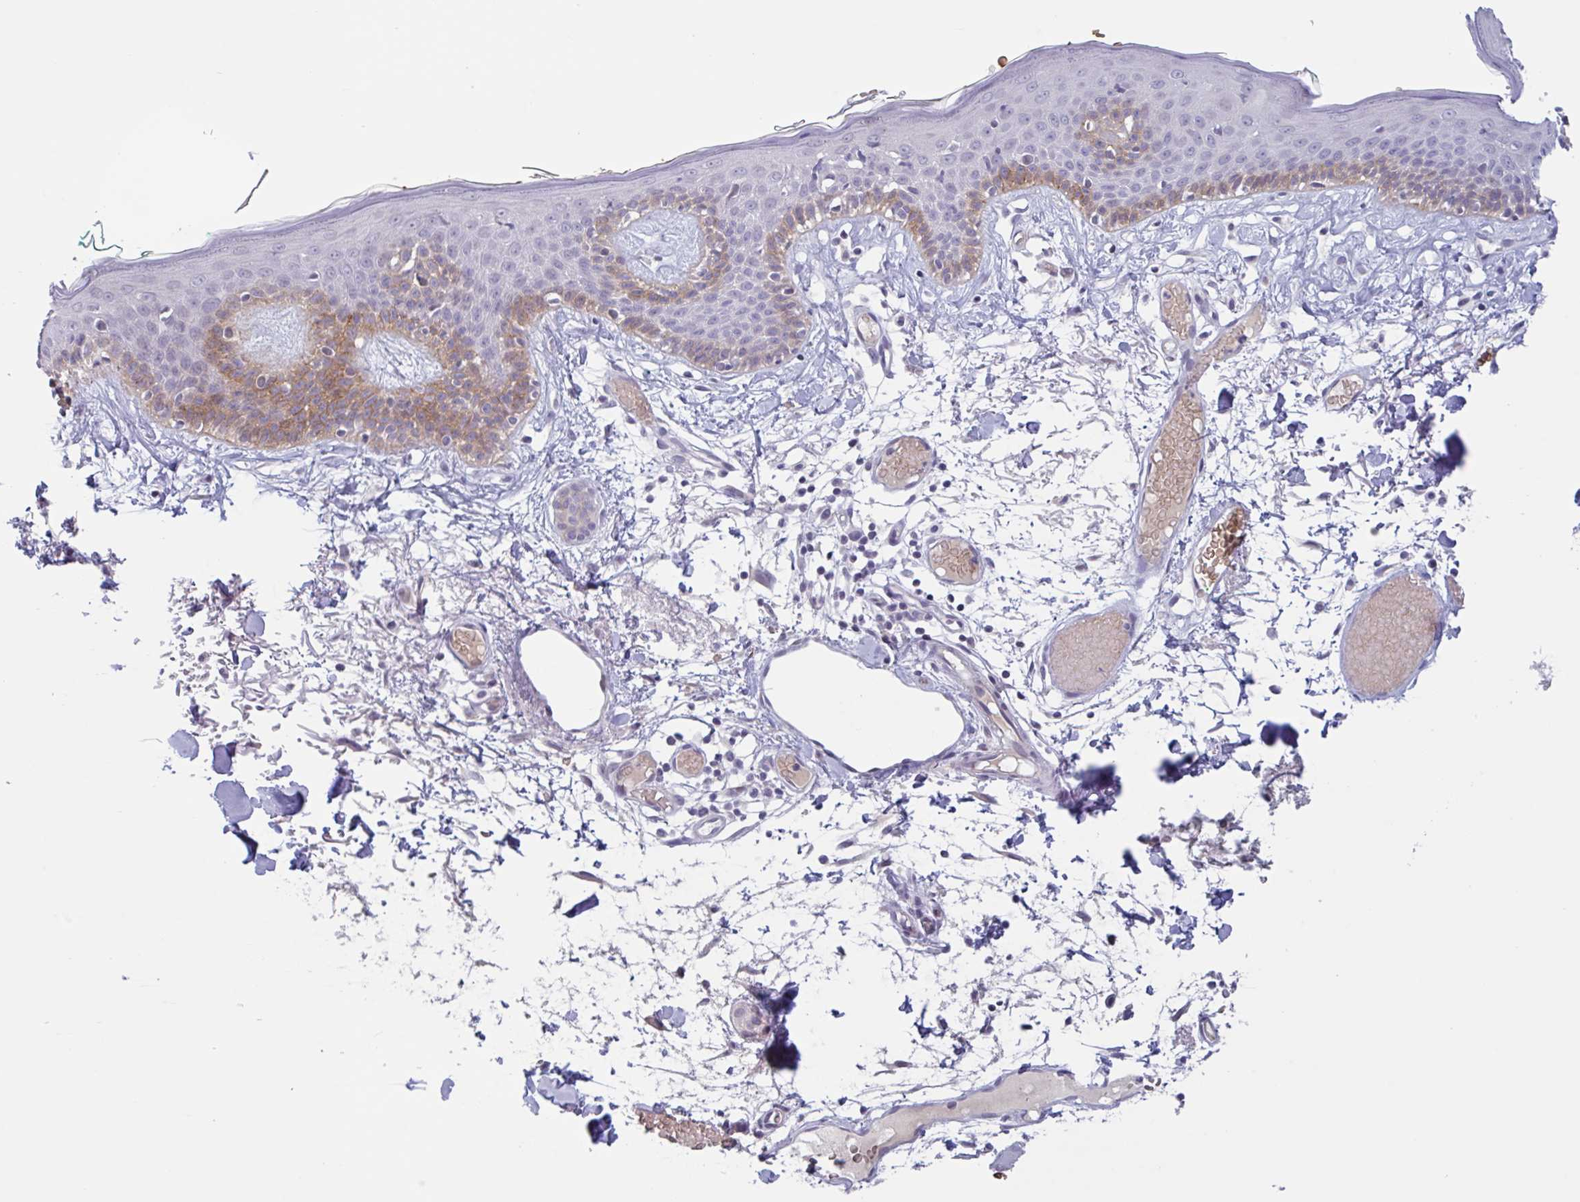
{"staining": {"intensity": "negative", "quantity": "none", "location": "none"}, "tissue": "skin", "cell_type": "Fibroblasts", "image_type": "normal", "snomed": [{"axis": "morphology", "description": "Normal tissue, NOS"}, {"axis": "topography", "description": "Skin"}], "caption": "Fibroblasts show no significant protein staining in normal skin. (DAB IHC, high magnification).", "gene": "RHAG", "patient": {"sex": "male", "age": 79}}